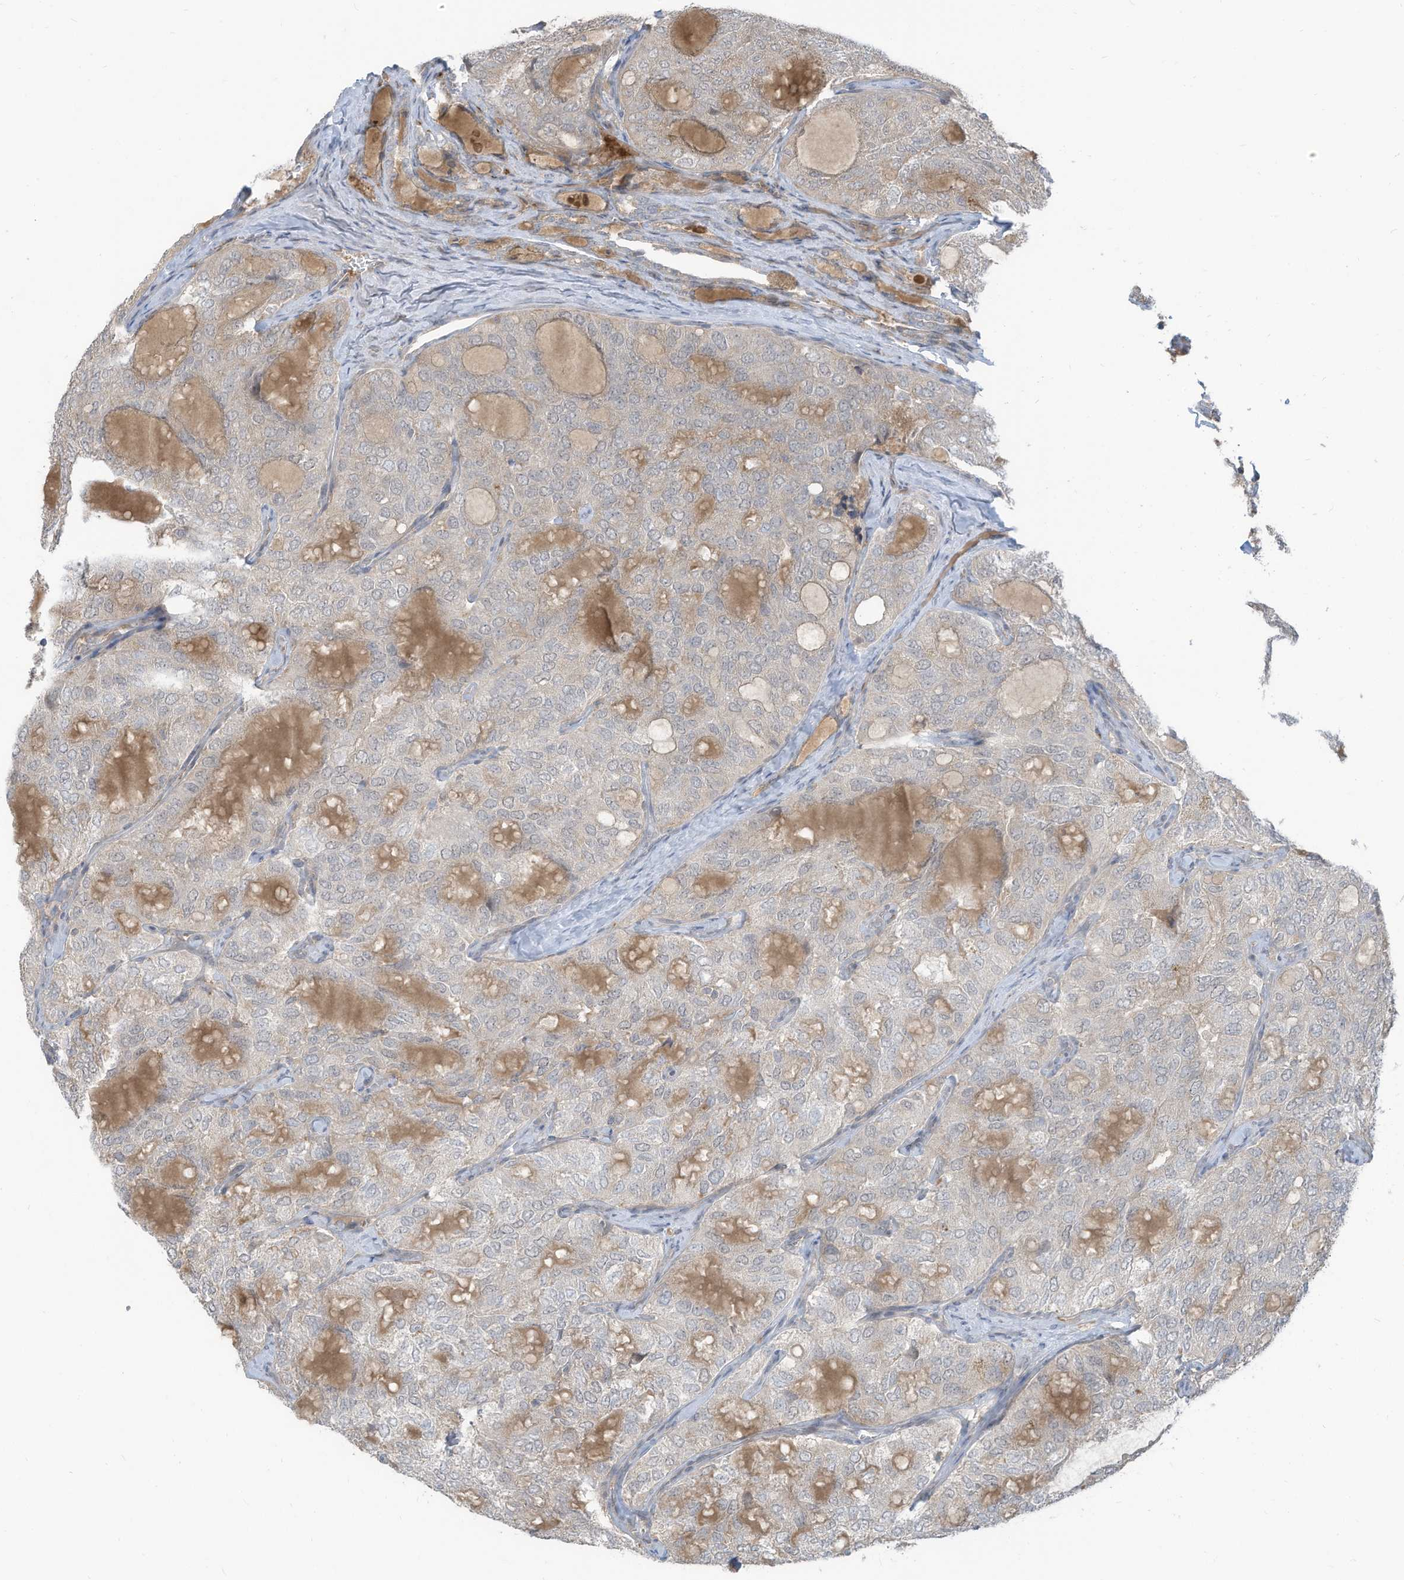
{"staining": {"intensity": "weak", "quantity": "<25%", "location": "cytoplasmic/membranous"}, "tissue": "thyroid cancer", "cell_type": "Tumor cells", "image_type": "cancer", "snomed": [{"axis": "morphology", "description": "Follicular adenoma carcinoma, NOS"}, {"axis": "topography", "description": "Thyroid gland"}], "caption": "This is an IHC histopathology image of human thyroid cancer (follicular adenoma carcinoma). There is no positivity in tumor cells.", "gene": "DZIP3", "patient": {"sex": "male", "age": 75}}